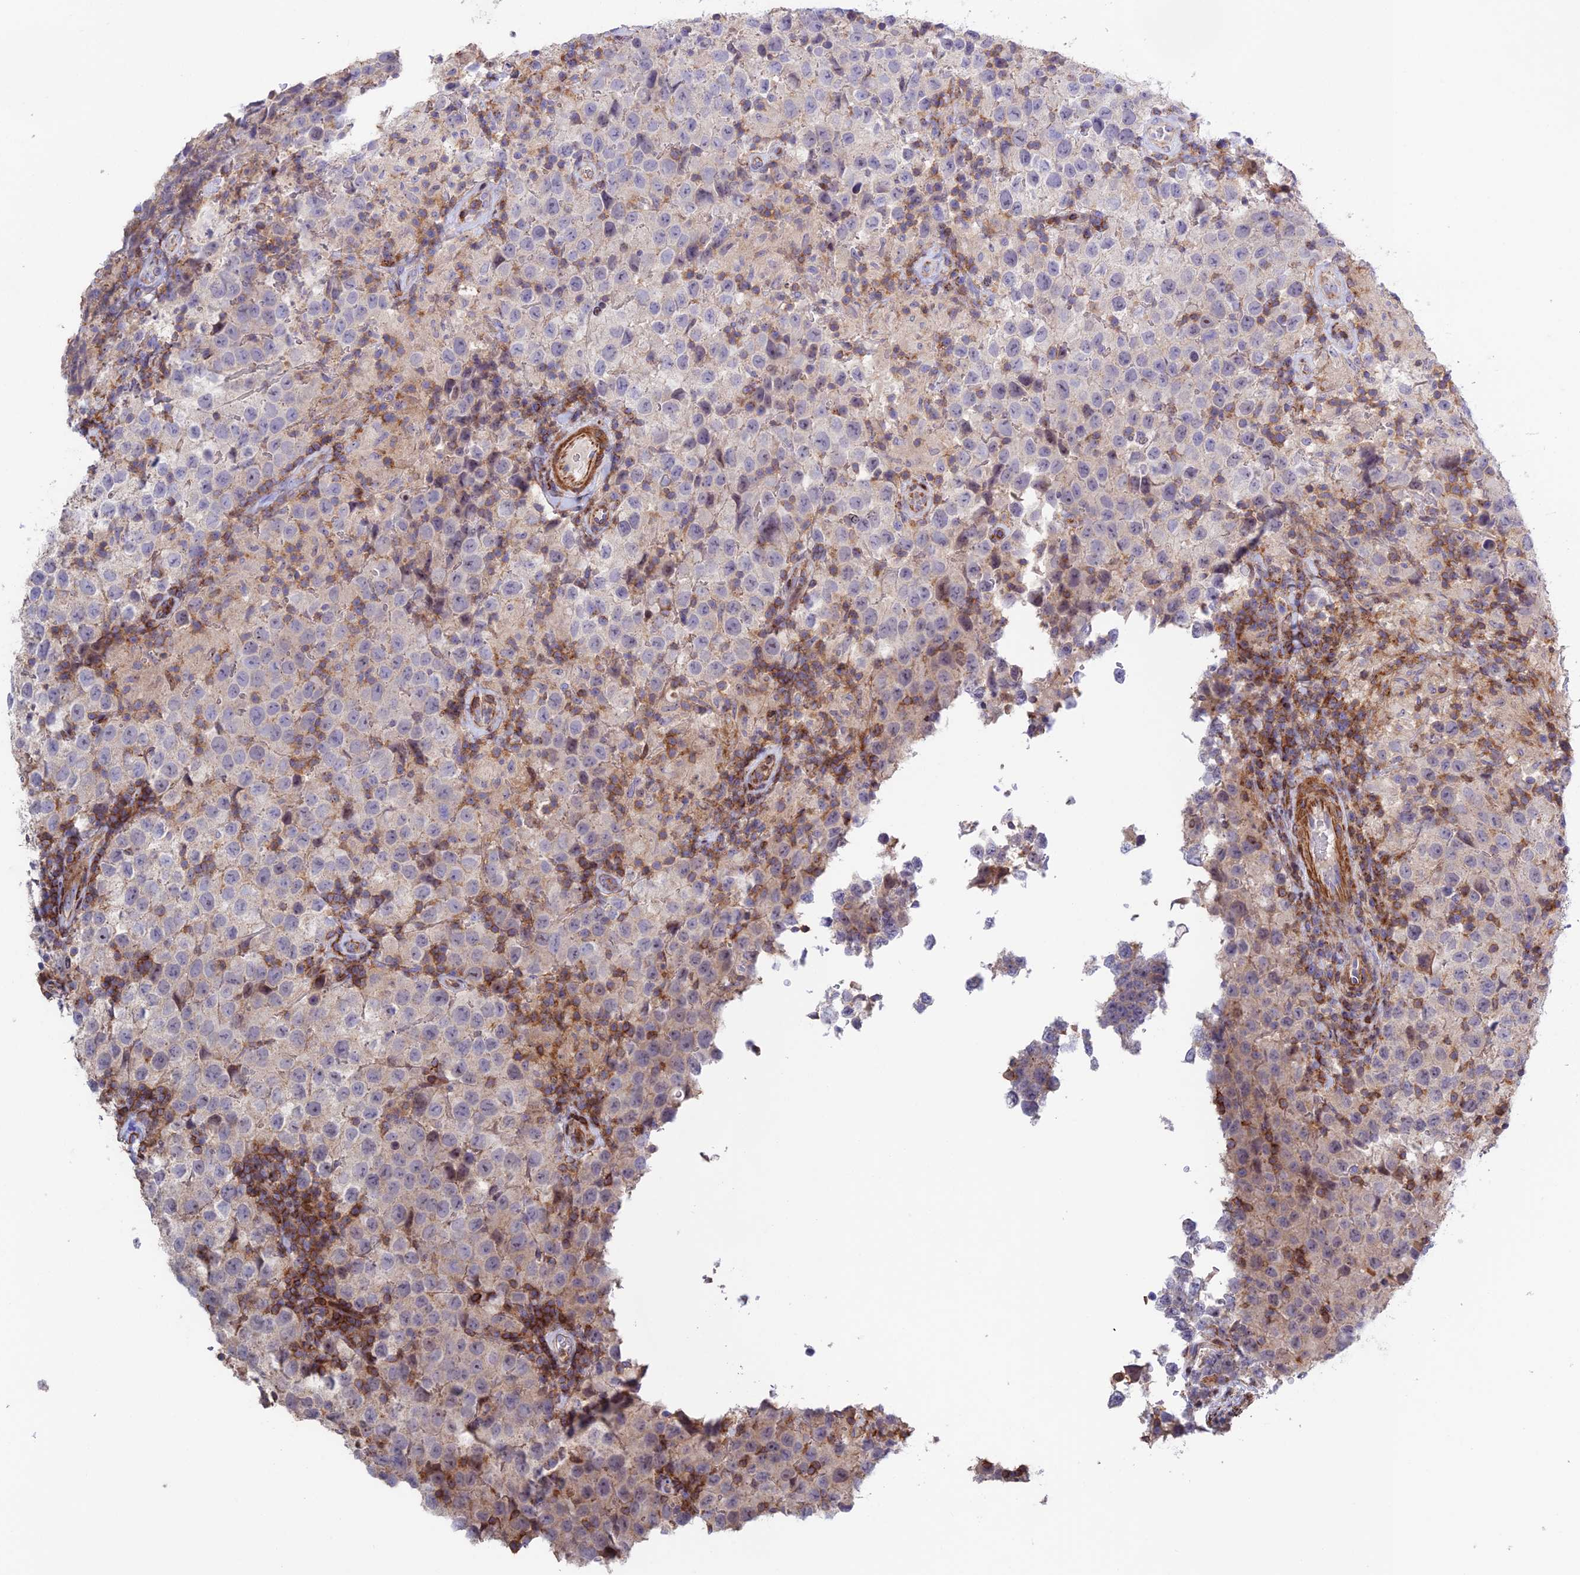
{"staining": {"intensity": "negative", "quantity": "none", "location": "none"}, "tissue": "testis cancer", "cell_type": "Tumor cells", "image_type": "cancer", "snomed": [{"axis": "morphology", "description": "Seminoma, NOS"}, {"axis": "morphology", "description": "Carcinoma, Embryonal, NOS"}, {"axis": "topography", "description": "Testis"}], "caption": "IHC photomicrograph of neoplastic tissue: human testis cancer (seminoma) stained with DAB (3,3'-diaminobenzidine) exhibits no significant protein expression in tumor cells.", "gene": "PRIM1", "patient": {"sex": "male", "age": 41}}